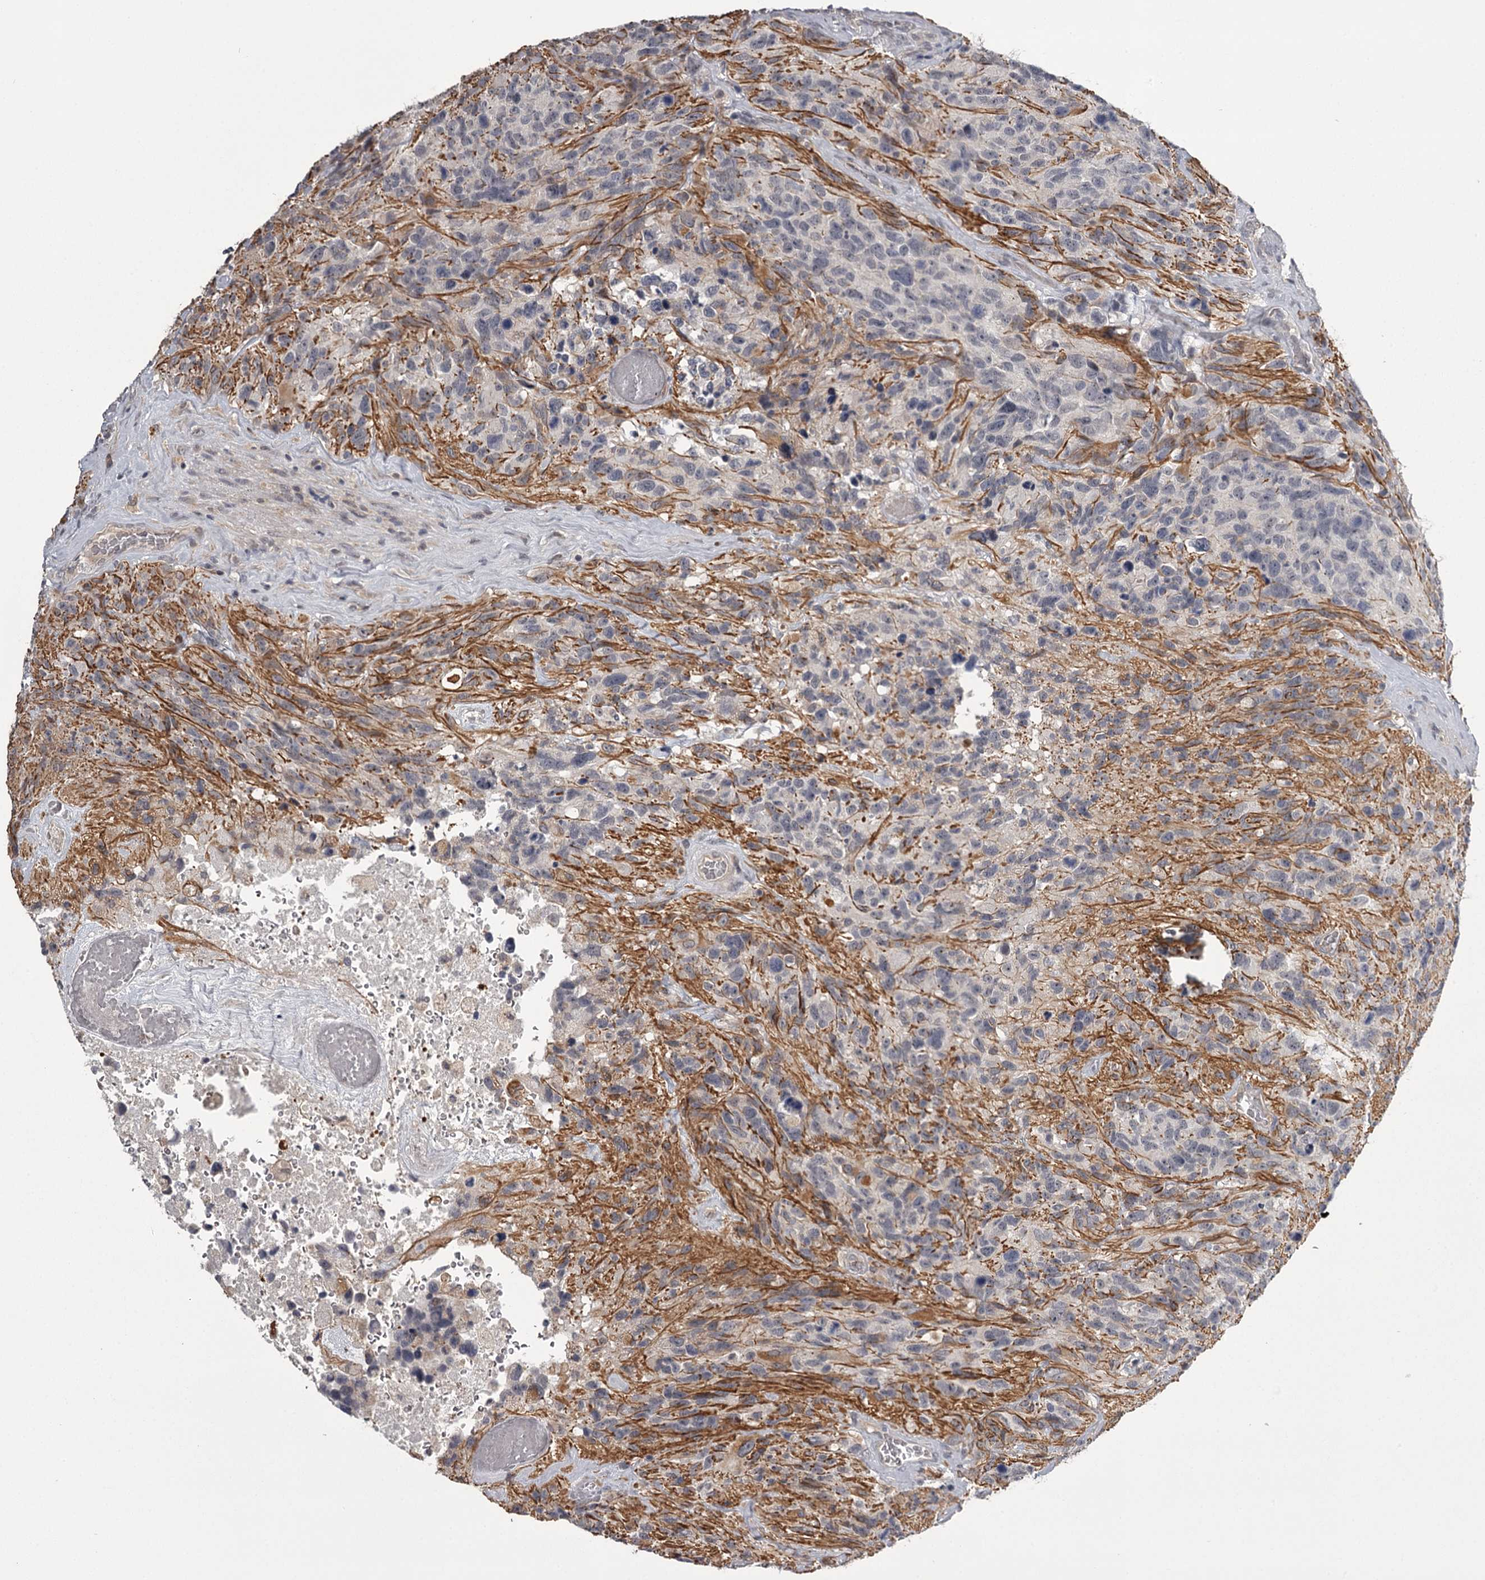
{"staining": {"intensity": "negative", "quantity": "none", "location": "none"}, "tissue": "glioma", "cell_type": "Tumor cells", "image_type": "cancer", "snomed": [{"axis": "morphology", "description": "Glioma, malignant, High grade"}, {"axis": "topography", "description": "Brain"}], "caption": "High power microscopy photomicrograph of an immunohistochemistry (IHC) micrograph of malignant glioma (high-grade), revealing no significant expression in tumor cells.", "gene": "CWF19L2", "patient": {"sex": "male", "age": 69}}